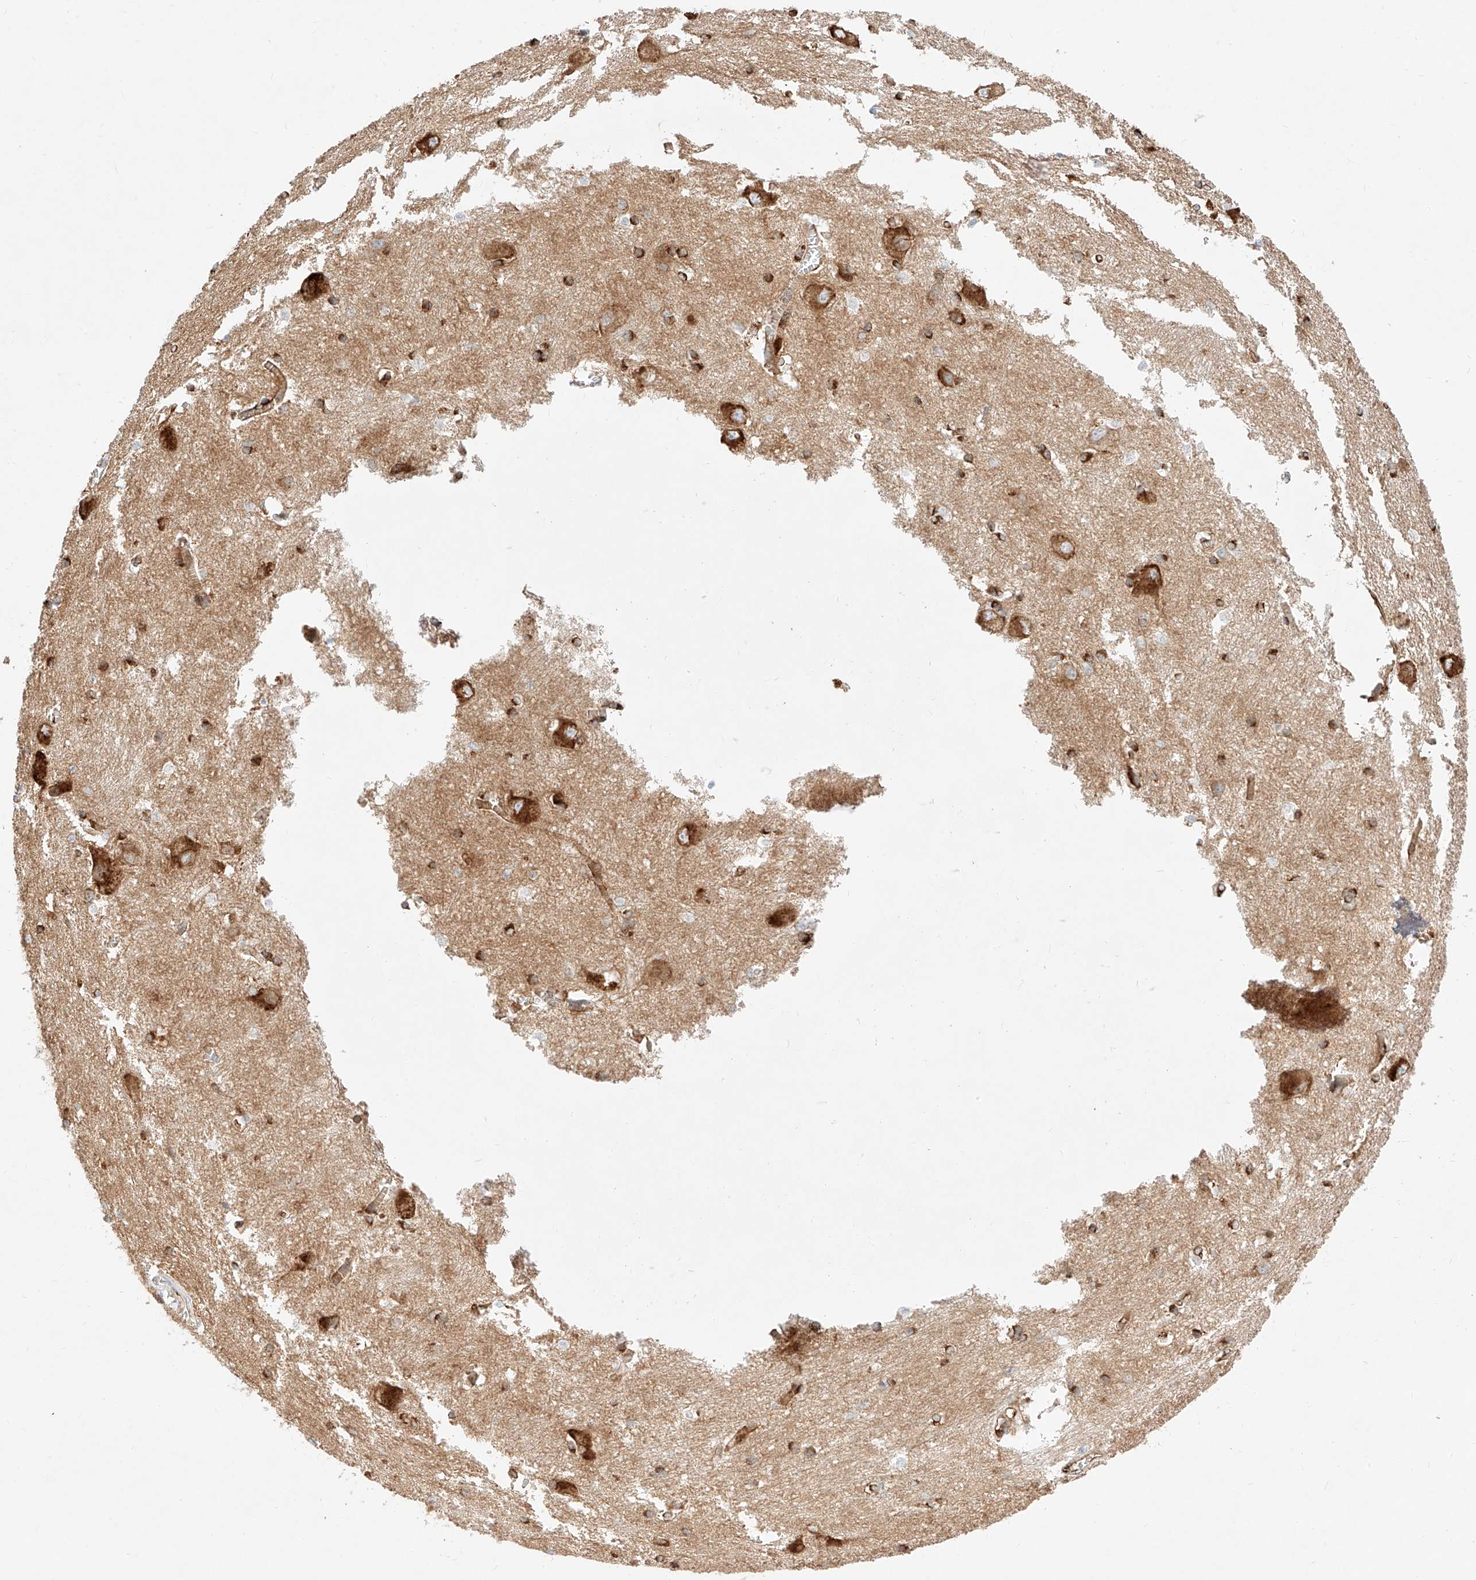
{"staining": {"intensity": "strong", "quantity": "25%-75%", "location": "cytoplasmic/membranous"}, "tissue": "caudate", "cell_type": "Glial cells", "image_type": "normal", "snomed": [{"axis": "morphology", "description": "Normal tissue, NOS"}, {"axis": "topography", "description": "Lateral ventricle wall"}], "caption": "Strong cytoplasmic/membranous staining for a protein is appreciated in approximately 25%-75% of glial cells of benign caudate using IHC.", "gene": "CSGALNACT2", "patient": {"sex": "male", "age": 37}}